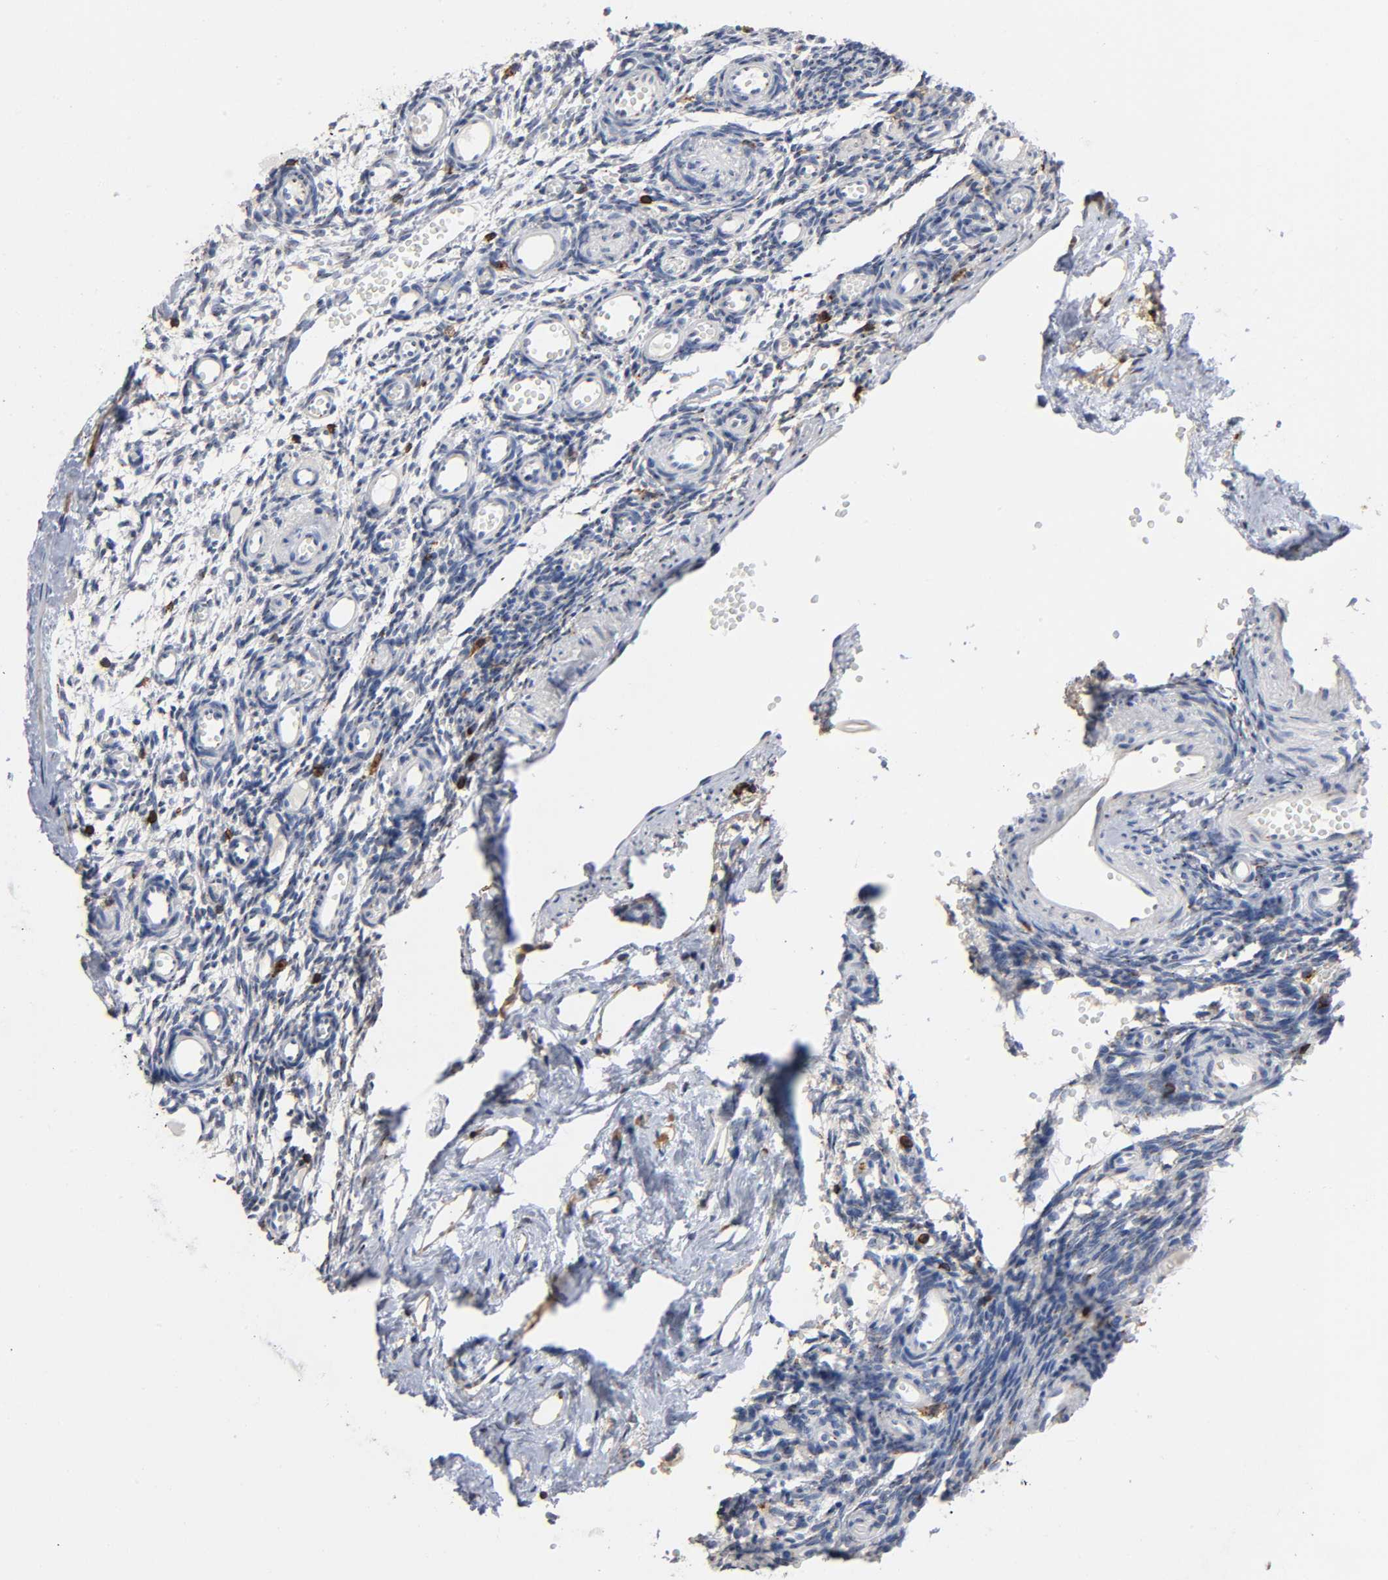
{"staining": {"intensity": "weak", "quantity": ">75%", "location": "cytoplasmic/membranous"}, "tissue": "ovary", "cell_type": "Follicle cells", "image_type": "normal", "snomed": [{"axis": "morphology", "description": "Normal tissue, NOS"}, {"axis": "topography", "description": "Ovary"}], "caption": "Ovary stained with DAB IHC shows low levels of weak cytoplasmic/membranous staining in about >75% of follicle cells. Nuclei are stained in blue.", "gene": "CAPN10", "patient": {"sex": "female", "age": 35}}